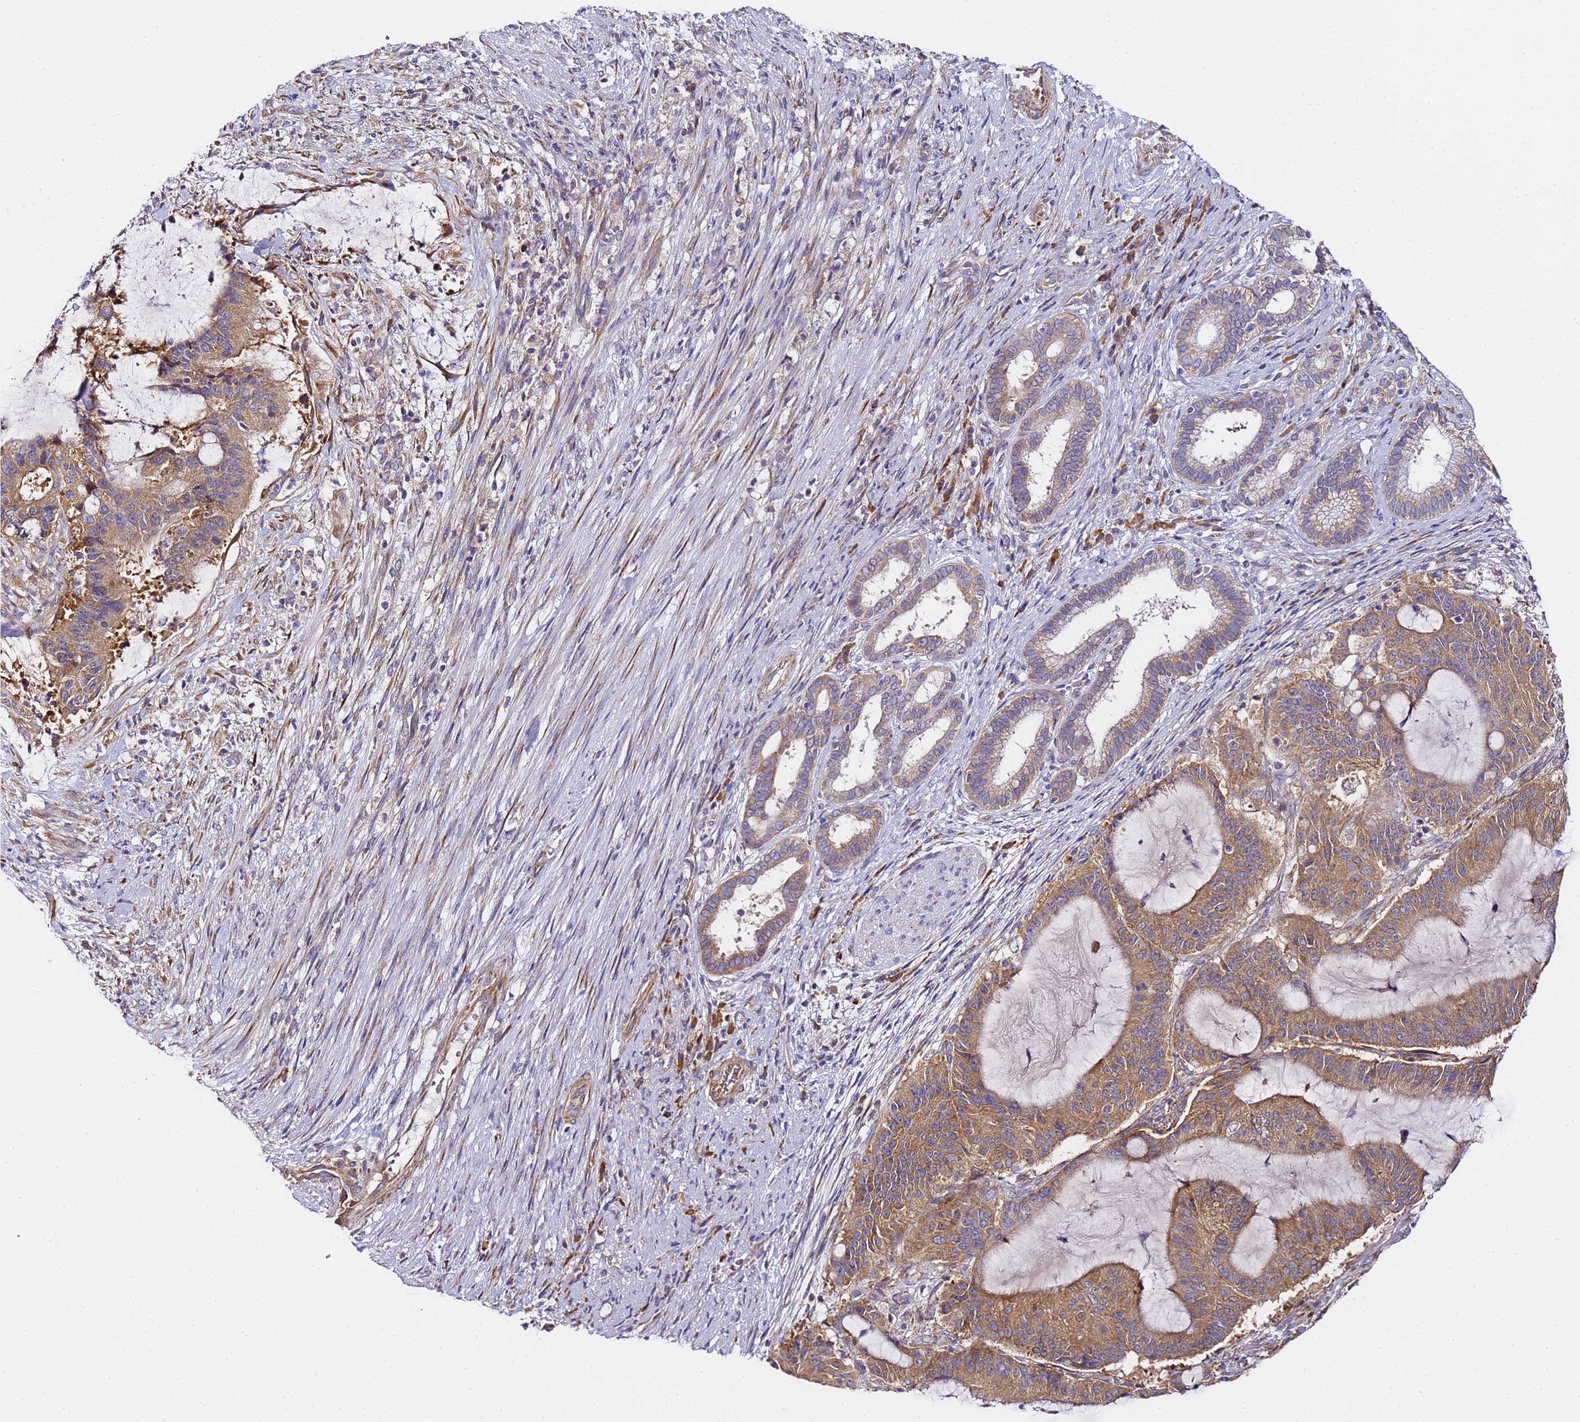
{"staining": {"intensity": "moderate", "quantity": ">75%", "location": "cytoplasmic/membranous"}, "tissue": "liver cancer", "cell_type": "Tumor cells", "image_type": "cancer", "snomed": [{"axis": "morphology", "description": "Normal tissue, NOS"}, {"axis": "morphology", "description": "Cholangiocarcinoma"}, {"axis": "topography", "description": "Liver"}, {"axis": "topography", "description": "Peripheral nerve tissue"}], "caption": "Immunohistochemistry histopathology image of human cholangiocarcinoma (liver) stained for a protein (brown), which demonstrates medium levels of moderate cytoplasmic/membranous staining in about >75% of tumor cells.", "gene": "RPL13A", "patient": {"sex": "female", "age": 73}}